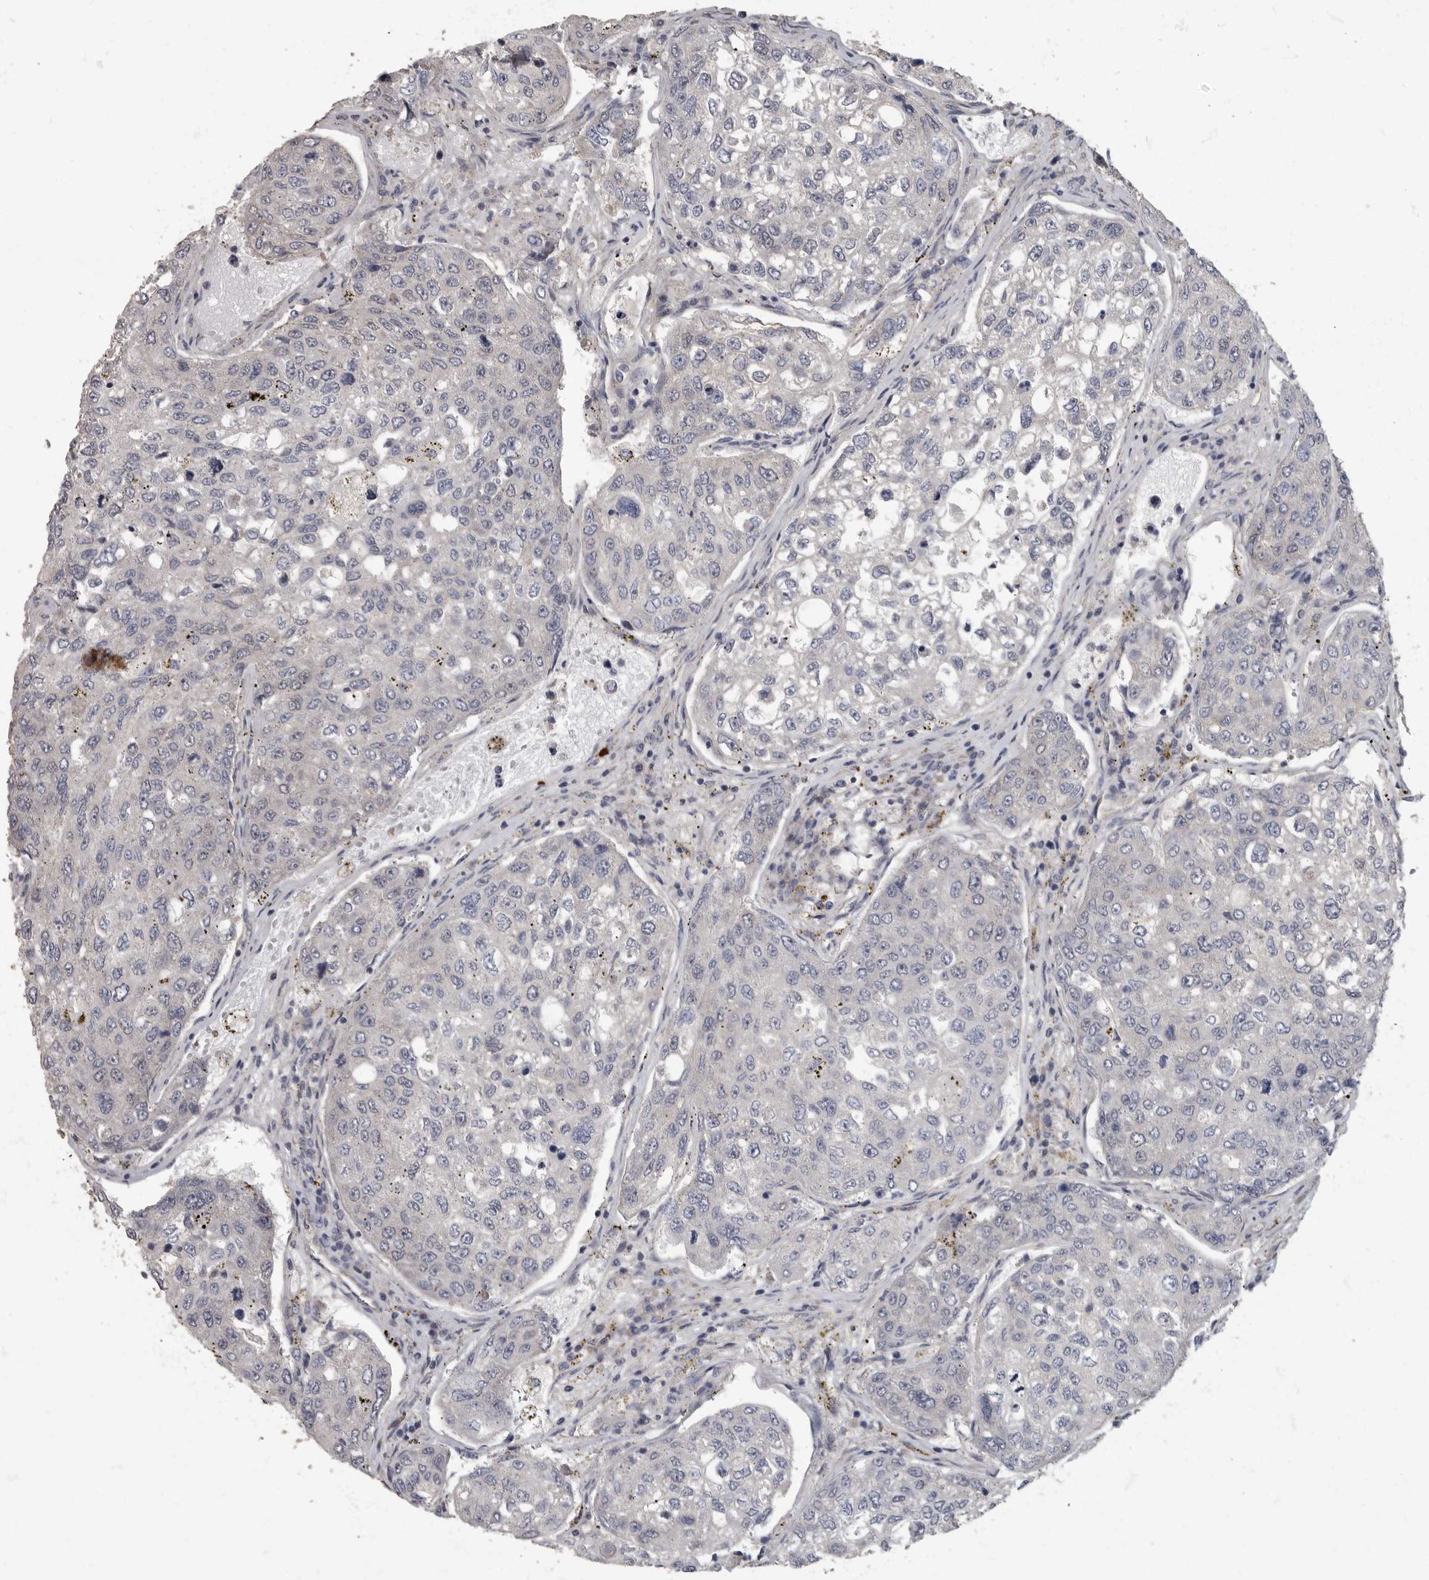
{"staining": {"intensity": "negative", "quantity": "none", "location": "none"}, "tissue": "urothelial cancer", "cell_type": "Tumor cells", "image_type": "cancer", "snomed": [{"axis": "morphology", "description": "Urothelial carcinoma, High grade"}, {"axis": "topography", "description": "Lymph node"}, {"axis": "topography", "description": "Urinary bladder"}], "caption": "There is no significant staining in tumor cells of high-grade urothelial carcinoma. (DAB immunohistochemistry, high magnification).", "gene": "PDK1", "patient": {"sex": "male", "age": 51}}